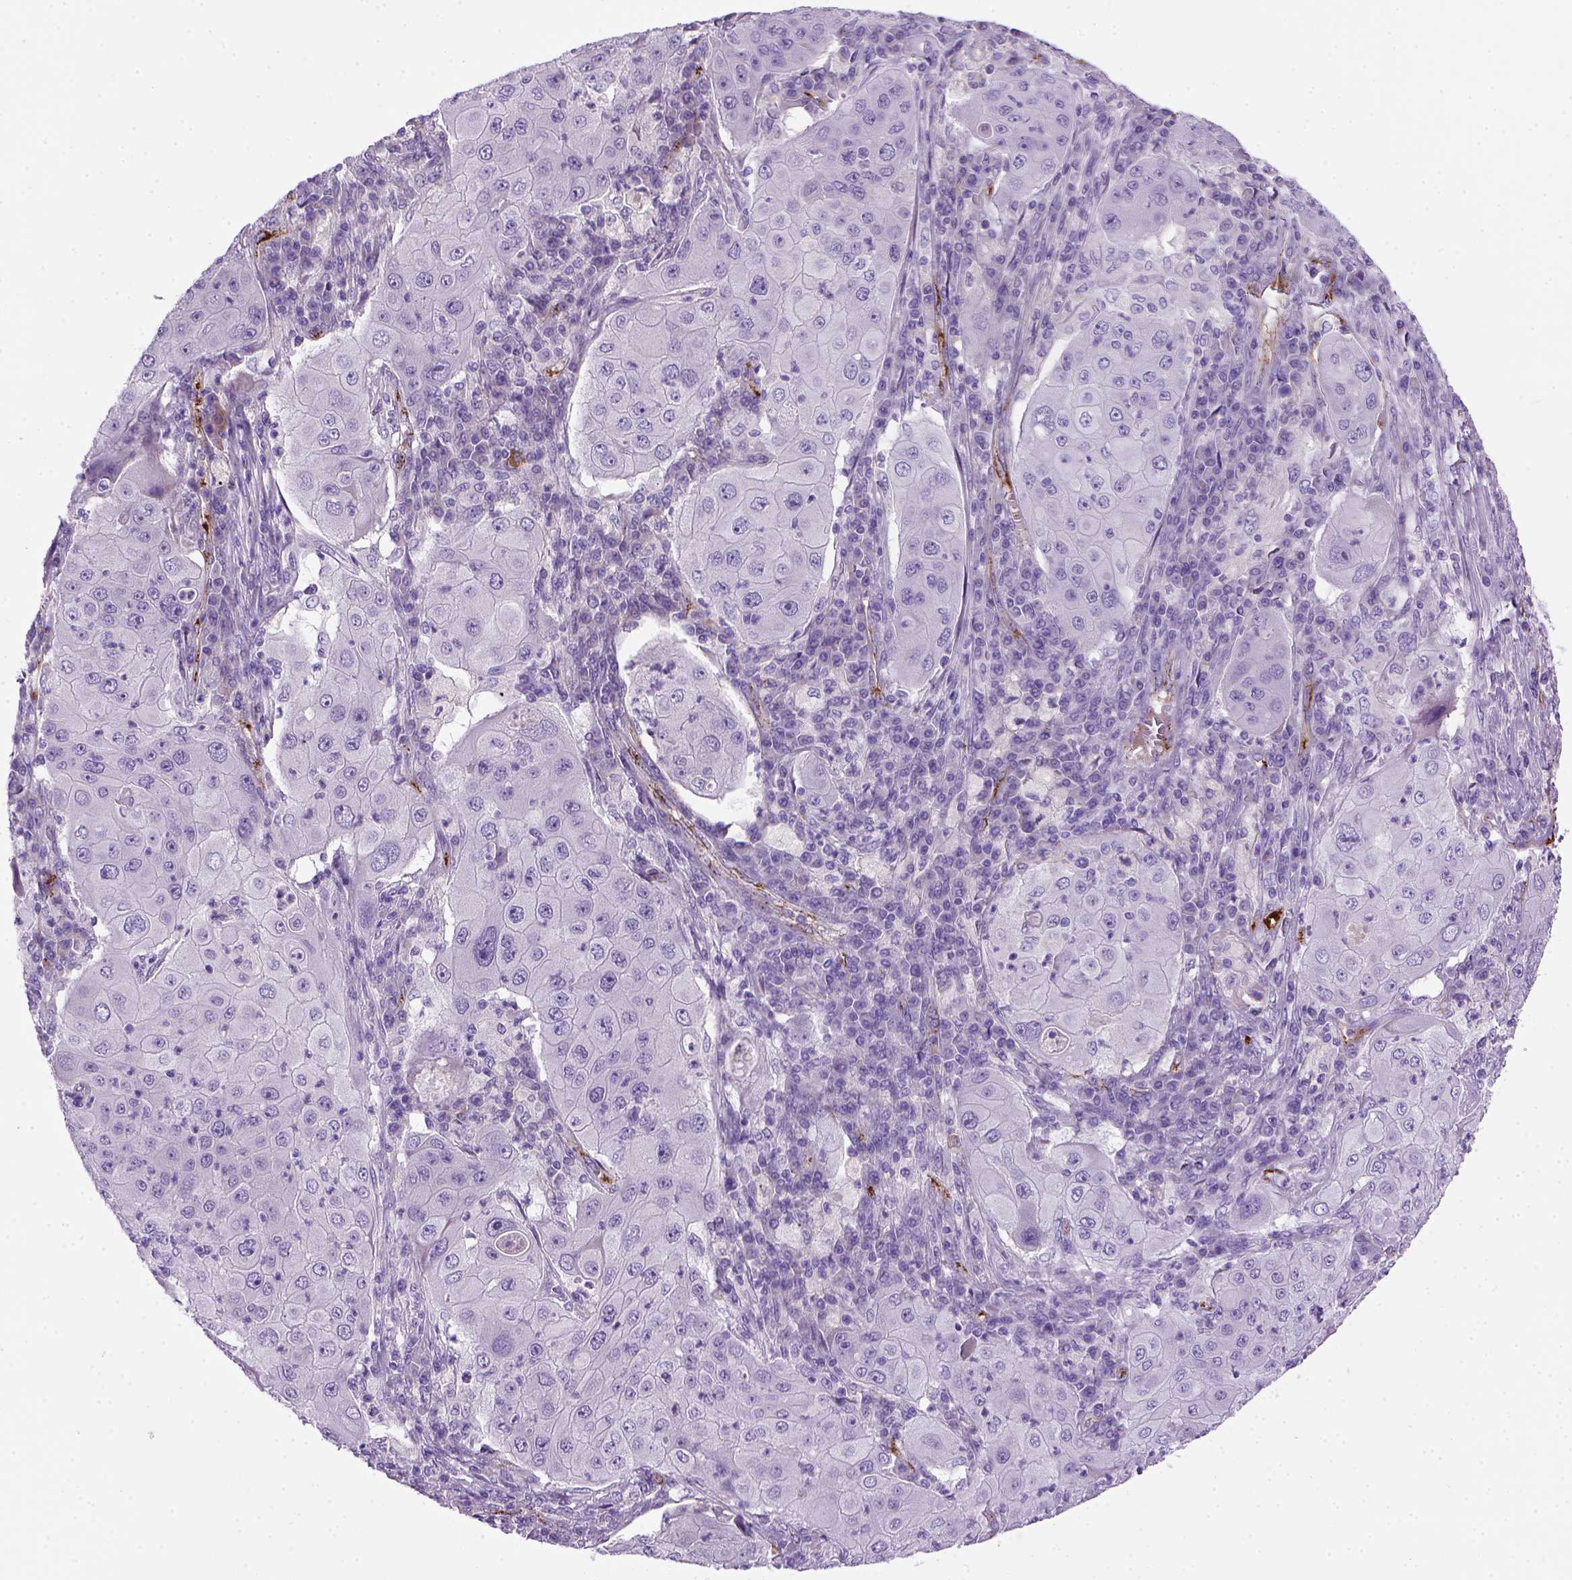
{"staining": {"intensity": "negative", "quantity": "none", "location": "none"}, "tissue": "lung cancer", "cell_type": "Tumor cells", "image_type": "cancer", "snomed": [{"axis": "morphology", "description": "Squamous cell carcinoma, NOS"}, {"axis": "topography", "description": "Lung"}], "caption": "This is an immunohistochemistry histopathology image of human lung cancer. There is no positivity in tumor cells.", "gene": "VWF", "patient": {"sex": "female", "age": 59}}